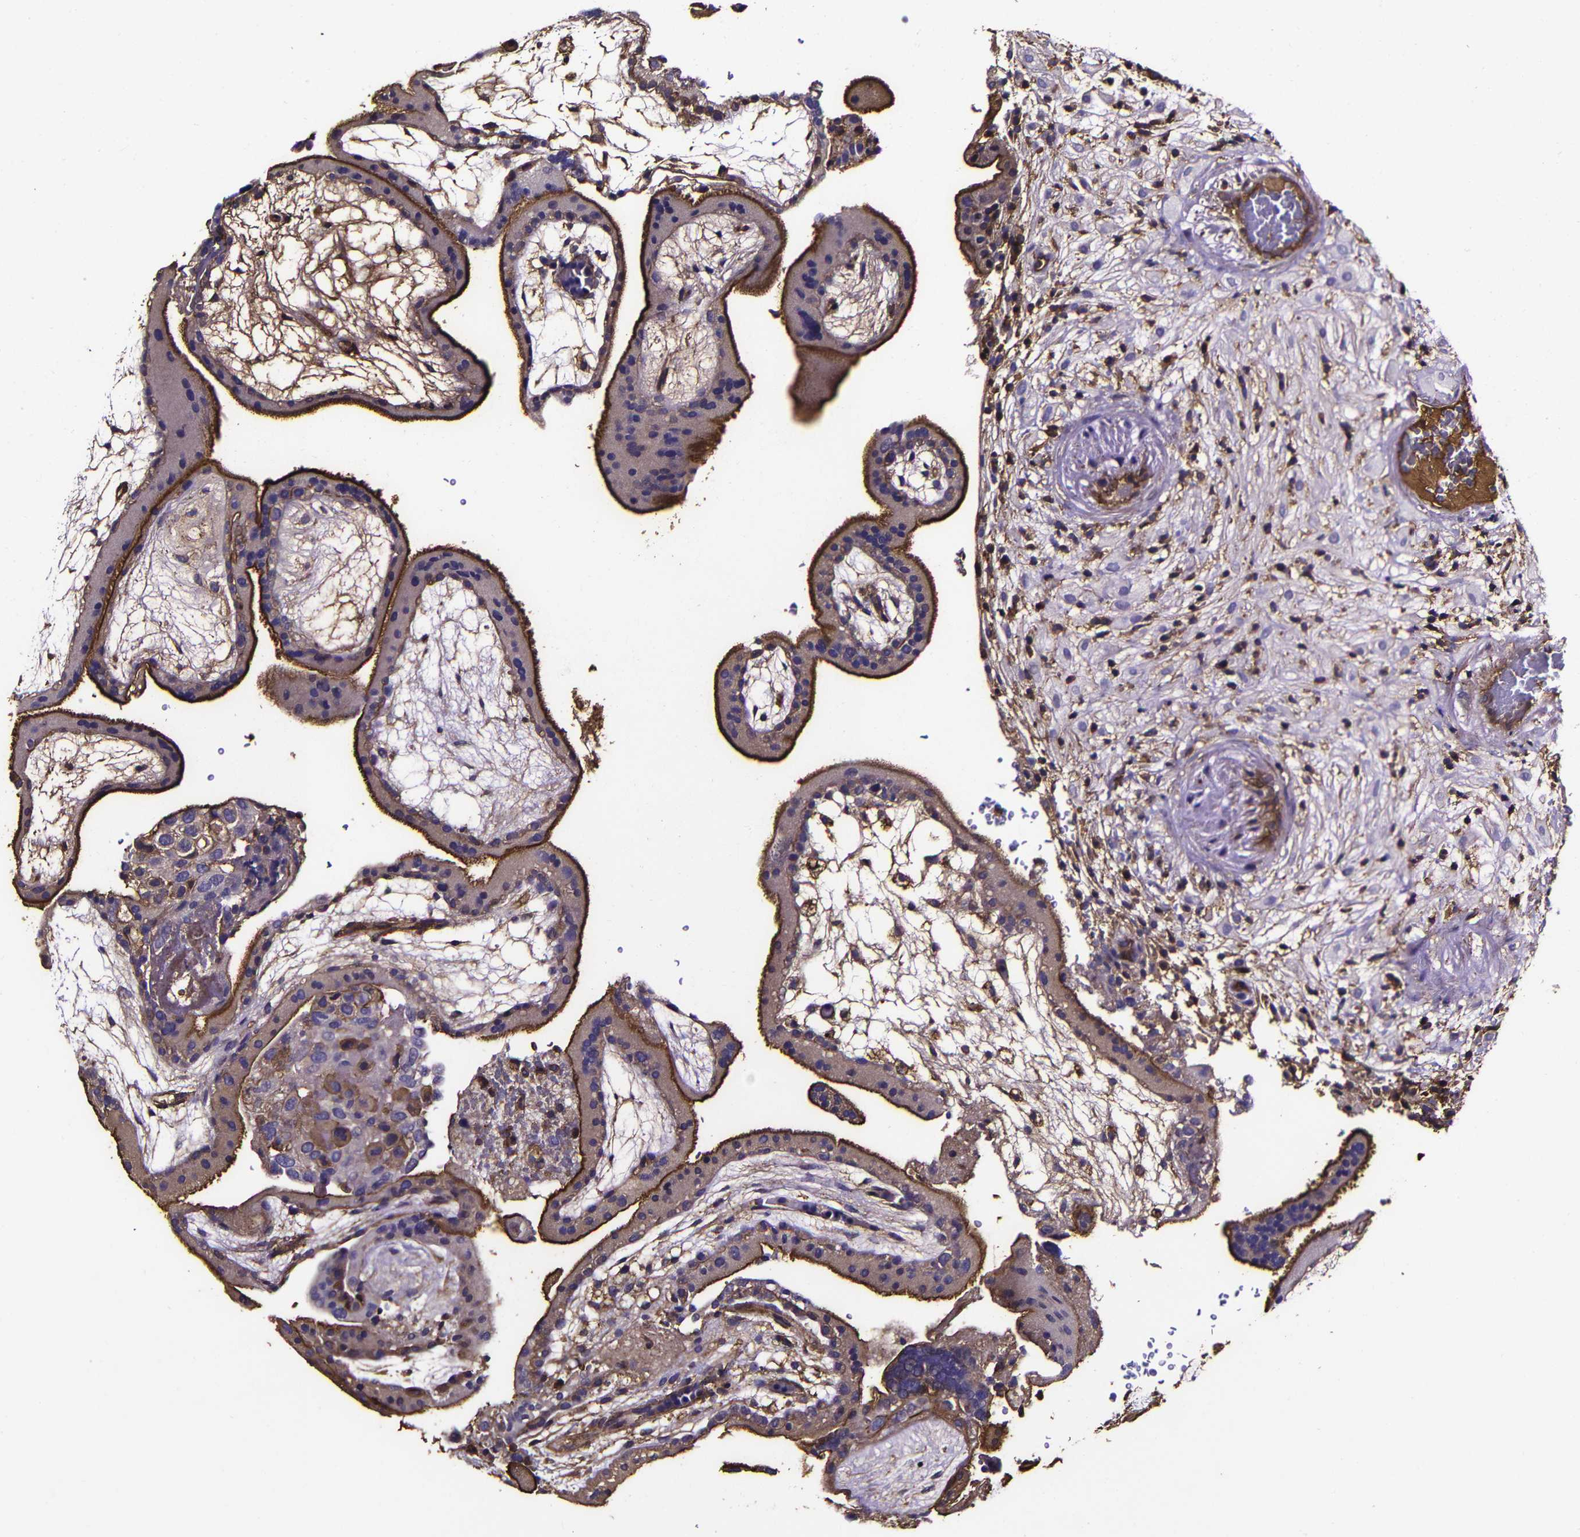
{"staining": {"intensity": "moderate", "quantity": ">75%", "location": "cytoplasmic/membranous"}, "tissue": "placenta", "cell_type": "Trophoblastic cells", "image_type": "normal", "snomed": [{"axis": "morphology", "description": "Normal tissue, NOS"}, {"axis": "topography", "description": "Placenta"}], "caption": "IHC staining of benign placenta, which exhibits medium levels of moderate cytoplasmic/membranous positivity in approximately >75% of trophoblastic cells indicating moderate cytoplasmic/membranous protein positivity. The staining was performed using DAB (3,3'-diaminobenzidine) (brown) for protein detection and nuclei were counterstained in hematoxylin (blue).", "gene": "MSN", "patient": {"sex": "female", "age": 19}}